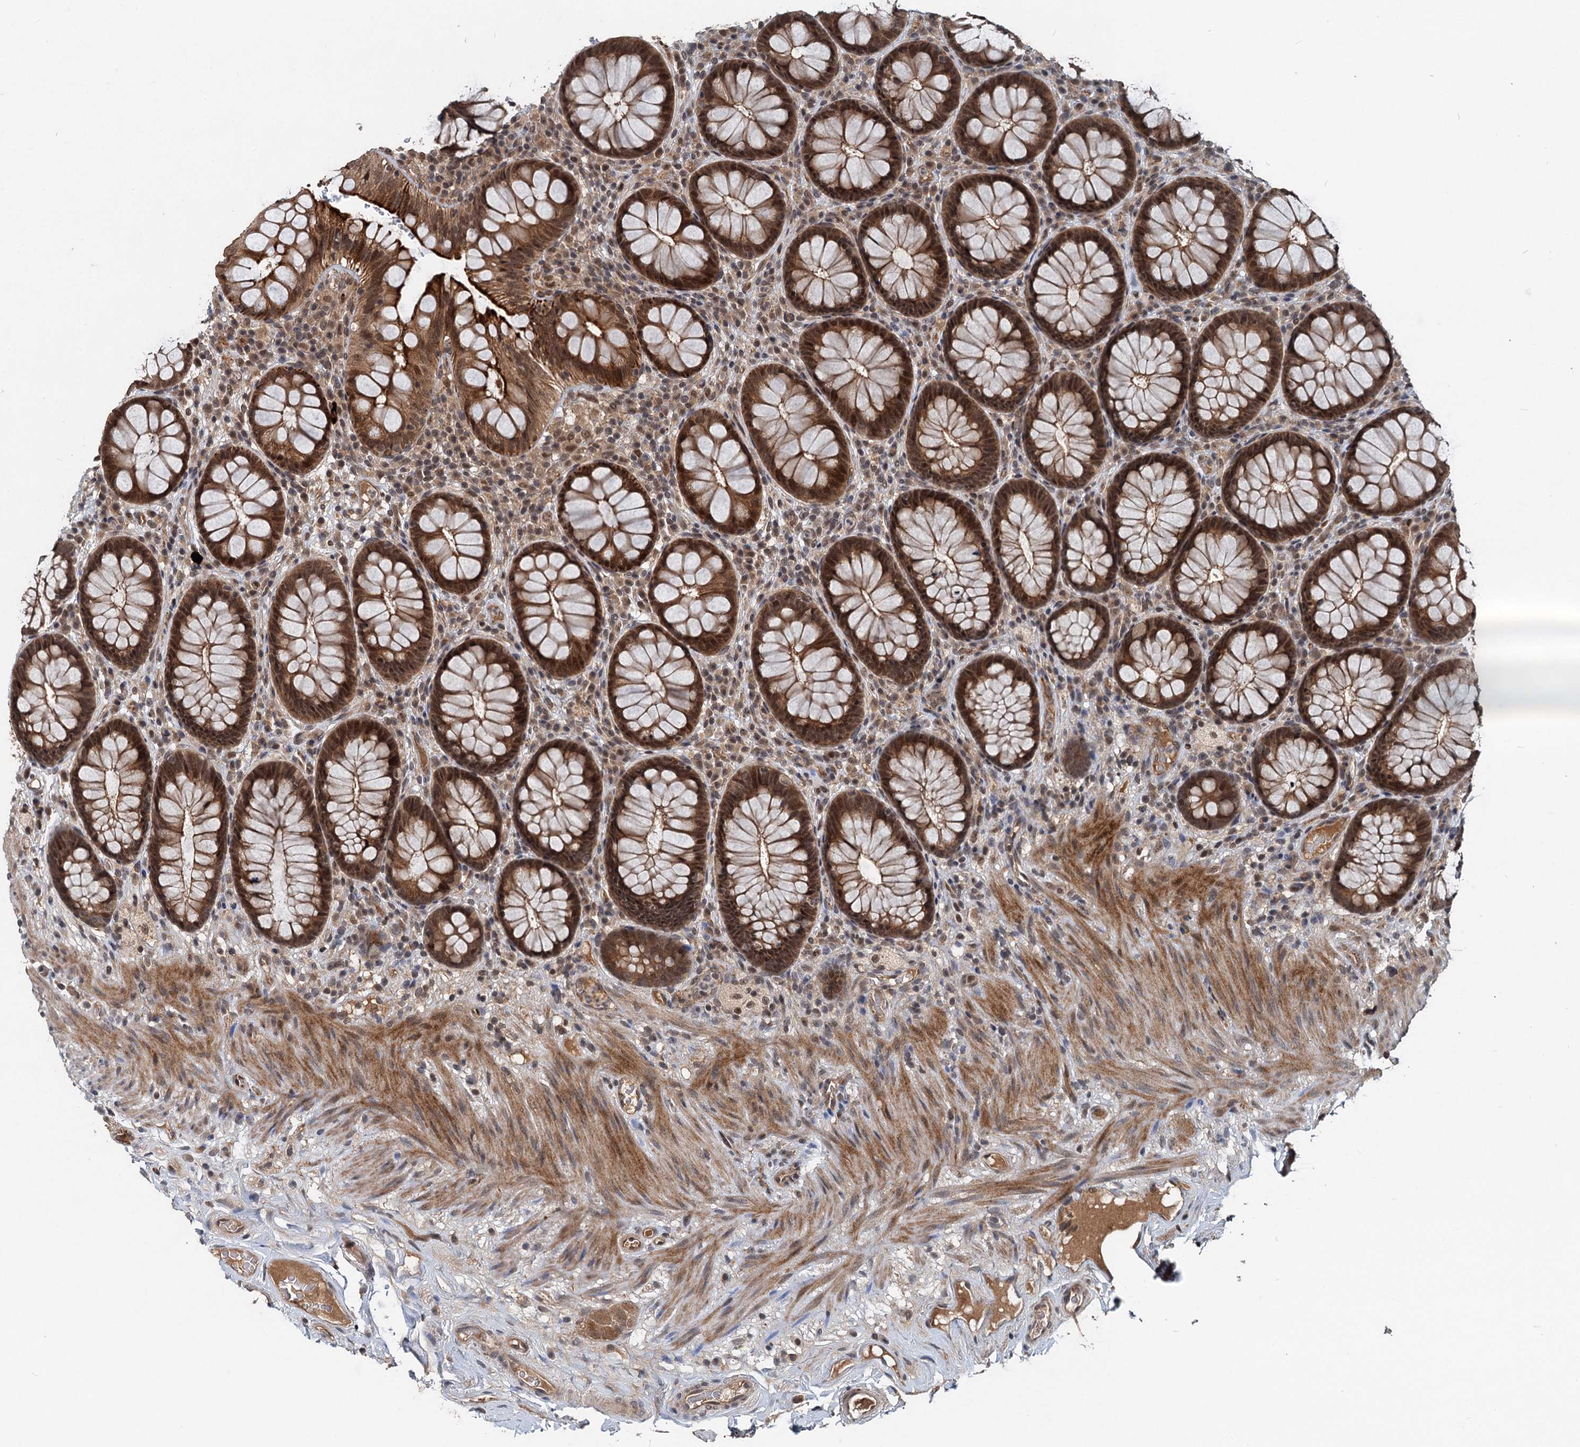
{"staining": {"intensity": "strong", "quantity": ">75%", "location": "cytoplasmic/membranous,nuclear"}, "tissue": "rectum", "cell_type": "Glandular cells", "image_type": "normal", "snomed": [{"axis": "morphology", "description": "Normal tissue, NOS"}, {"axis": "topography", "description": "Rectum"}], "caption": "A brown stain highlights strong cytoplasmic/membranous,nuclear staining of a protein in glandular cells of unremarkable human rectum. (DAB (3,3'-diaminobenzidine) IHC, brown staining for protein, blue staining for nuclei).", "gene": "RITA1", "patient": {"sex": "male", "age": 83}}